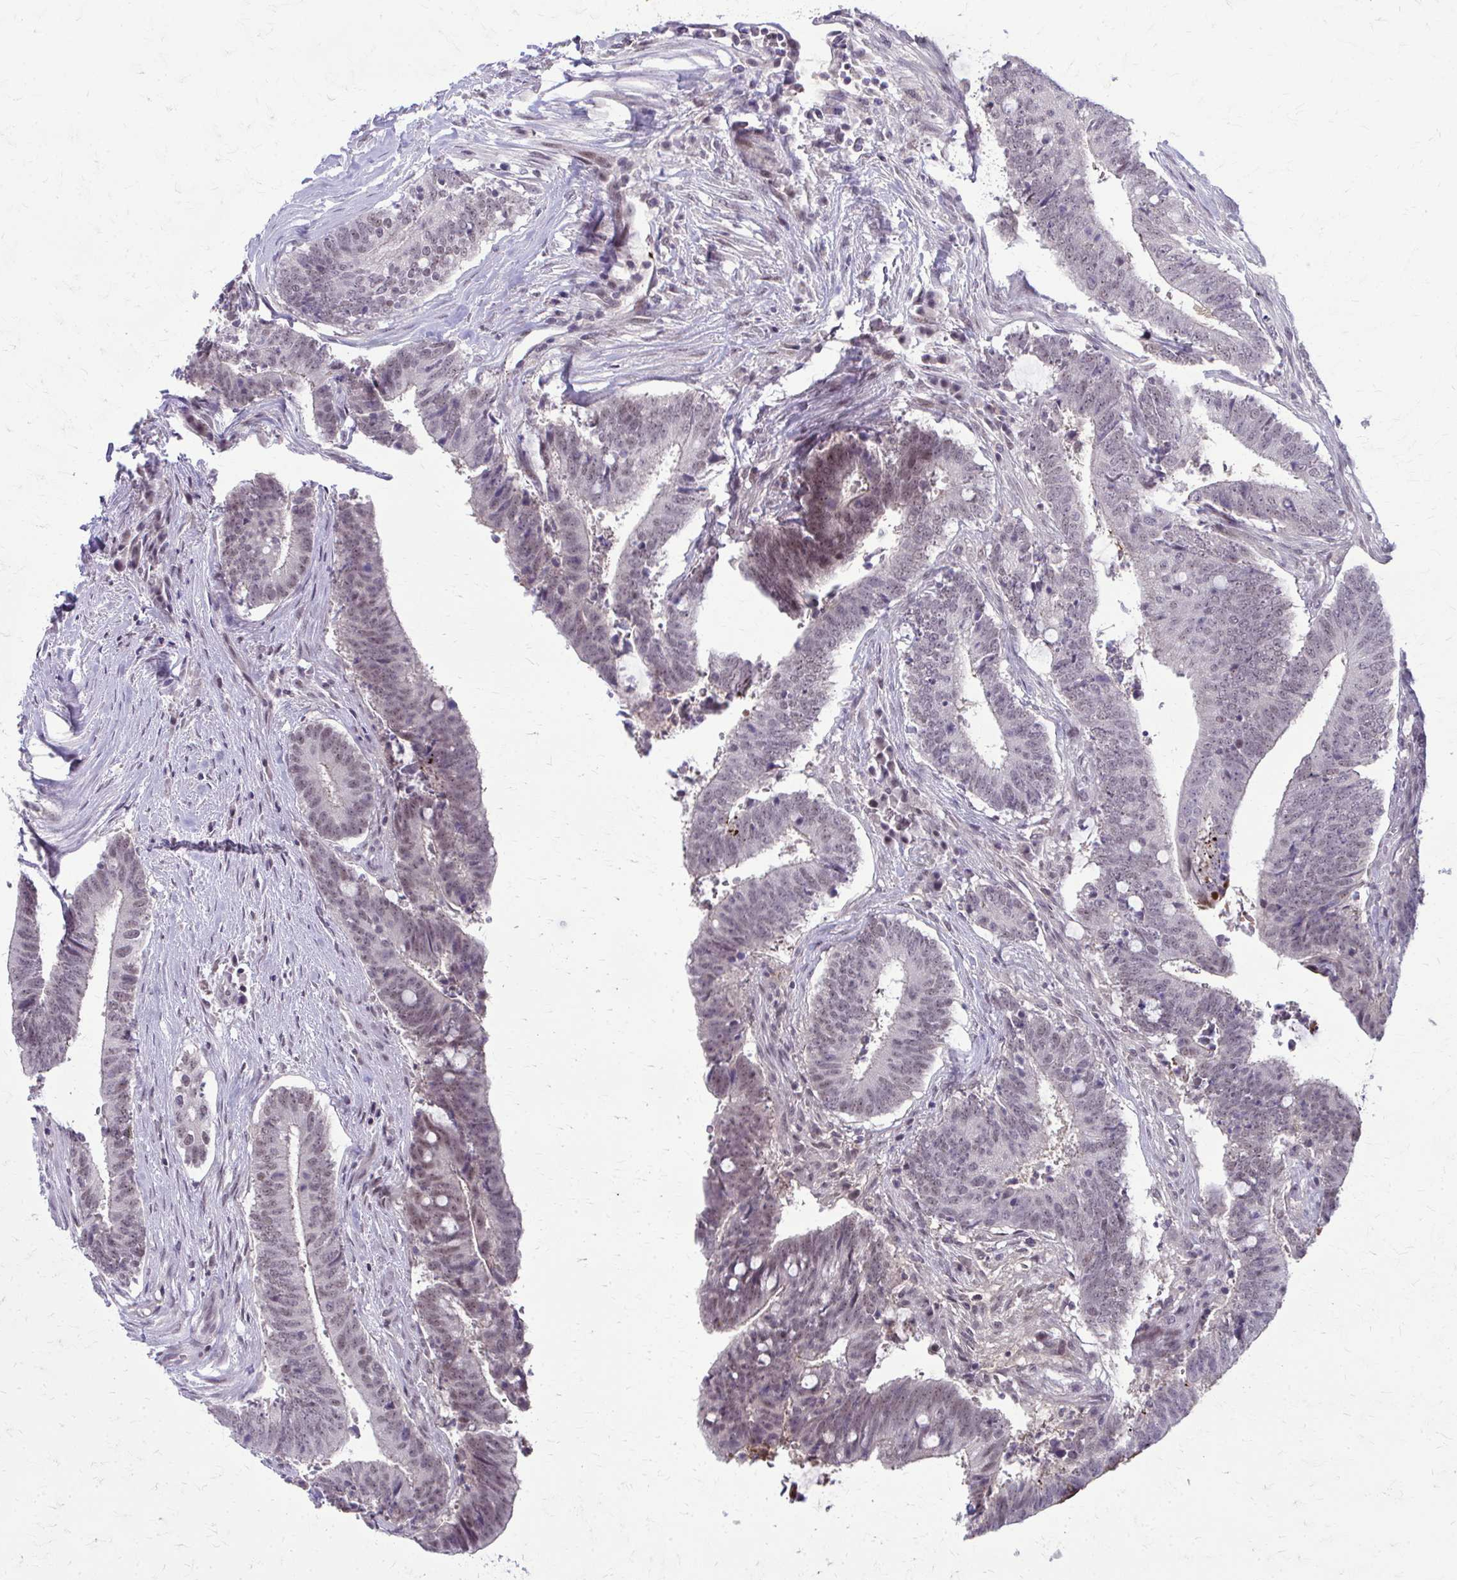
{"staining": {"intensity": "weak", "quantity": "<25%", "location": "nuclear"}, "tissue": "colorectal cancer", "cell_type": "Tumor cells", "image_type": "cancer", "snomed": [{"axis": "morphology", "description": "Adenocarcinoma, NOS"}, {"axis": "topography", "description": "Colon"}], "caption": "Tumor cells are negative for protein expression in human colorectal adenocarcinoma.", "gene": "MAF1", "patient": {"sex": "female", "age": 43}}